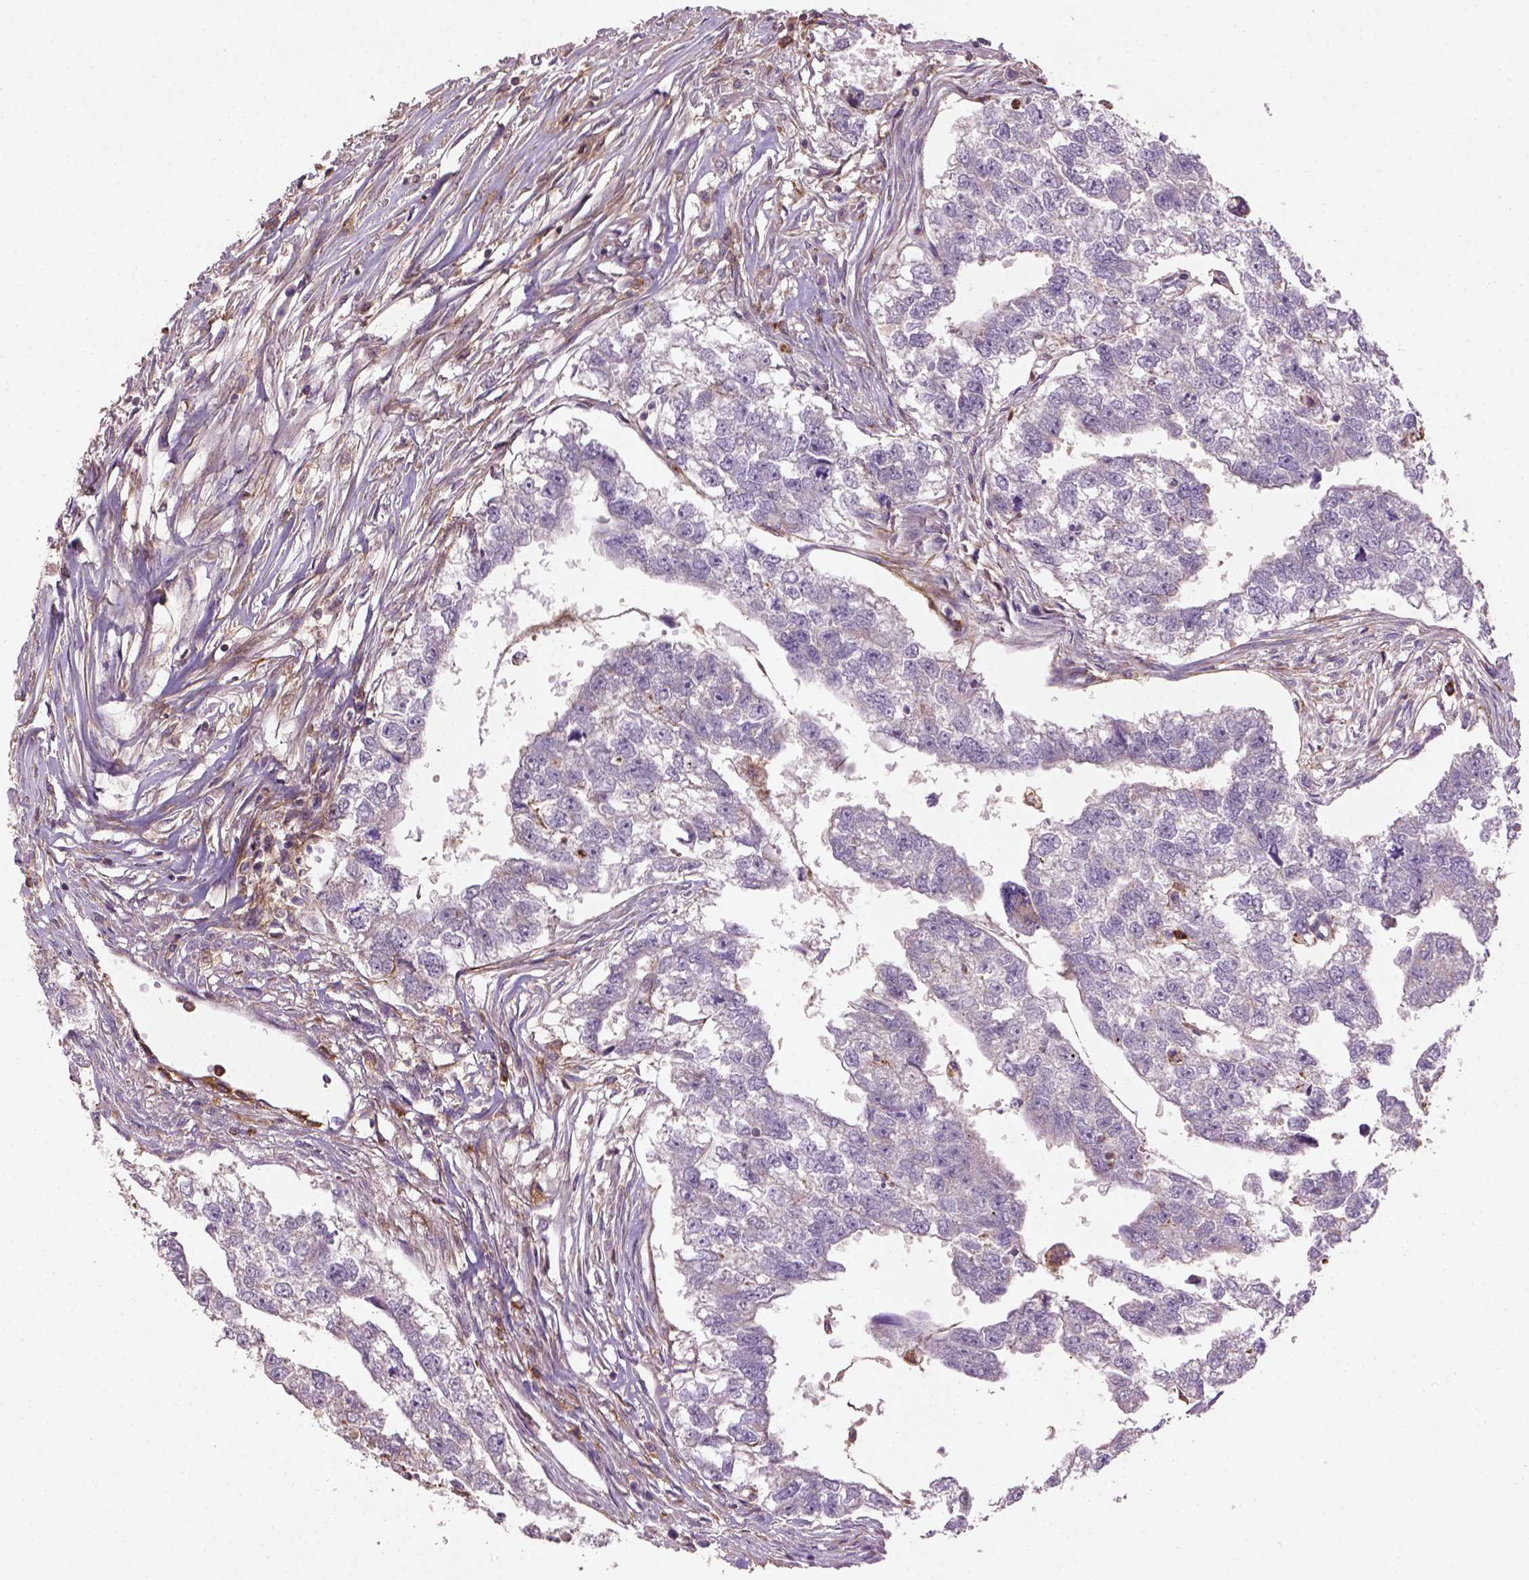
{"staining": {"intensity": "negative", "quantity": "none", "location": "none"}, "tissue": "testis cancer", "cell_type": "Tumor cells", "image_type": "cancer", "snomed": [{"axis": "morphology", "description": "Carcinoma, Embryonal, NOS"}, {"axis": "morphology", "description": "Teratoma, malignant, NOS"}, {"axis": "topography", "description": "Testis"}], "caption": "Micrograph shows no protein expression in tumor cells of testis cancer (malignant teratoma) tissue.", "gene": "LRRC3C", "patient": {"sex": "male", "age": 44}}